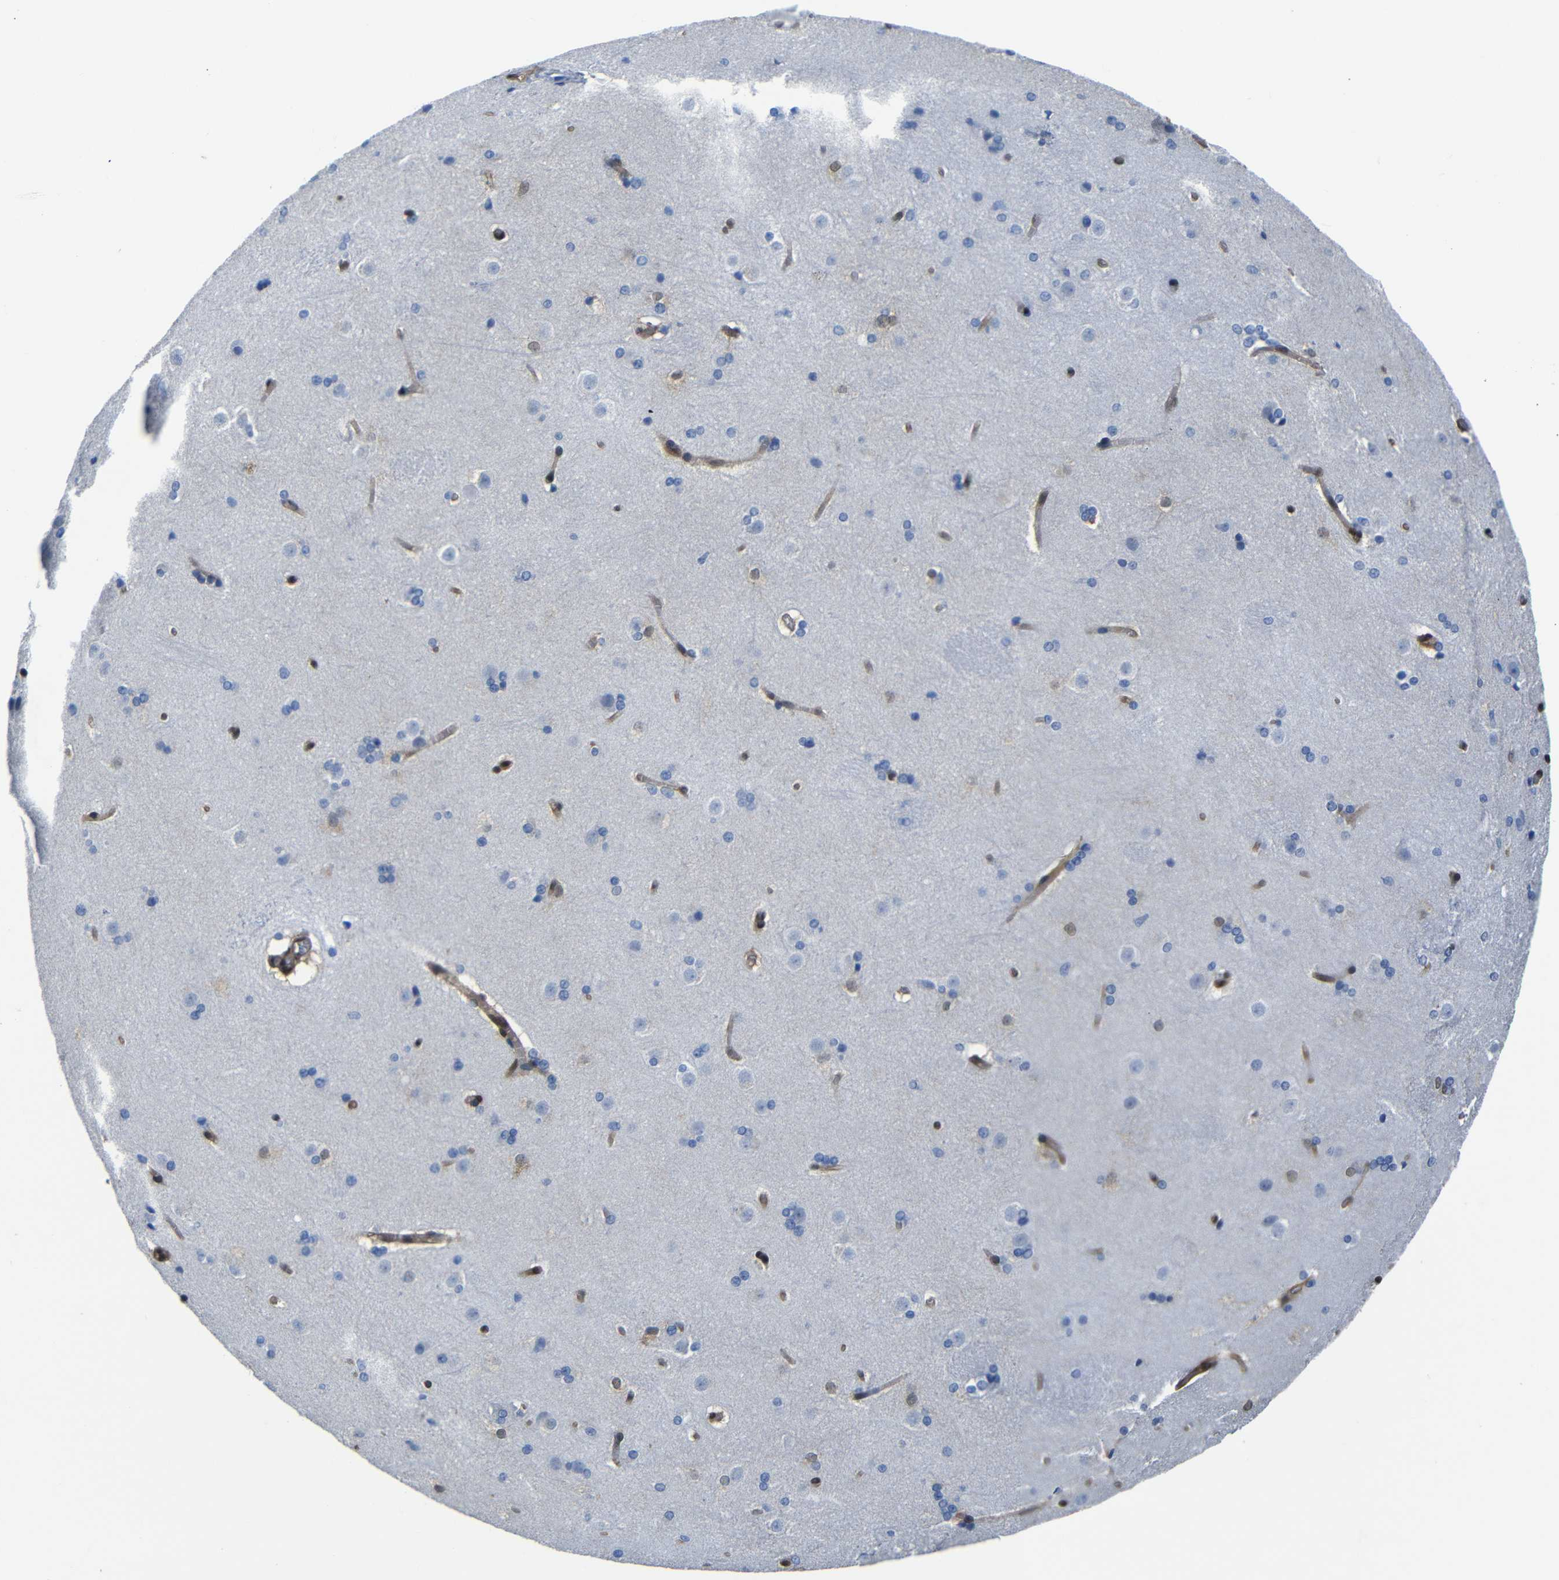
{"staining": {"intensity": "negative", "quantity": "none", "location": "none"}, "tissue": "caudate", "cell_type": "Glial cells", "image_type": "normal", "snomed": [{"axis": "morphology", "description": "Normal tissue, NOS"}, {"axis": "topography", "description": "Lateral ventricle wall"}], "caption": "IHC image of unremarkable caudate: human caudate stained with DAB exhibits no significant protein expression in glial cells. Brightfield microscopy of immunohistochemistry stained with DAB (3,3'-diaminobenzidine) (brown) and hematoxylin (blue), captured at high magnification.", "gene": "YAP1", "patient": {"sex": "female", "age": 19}}